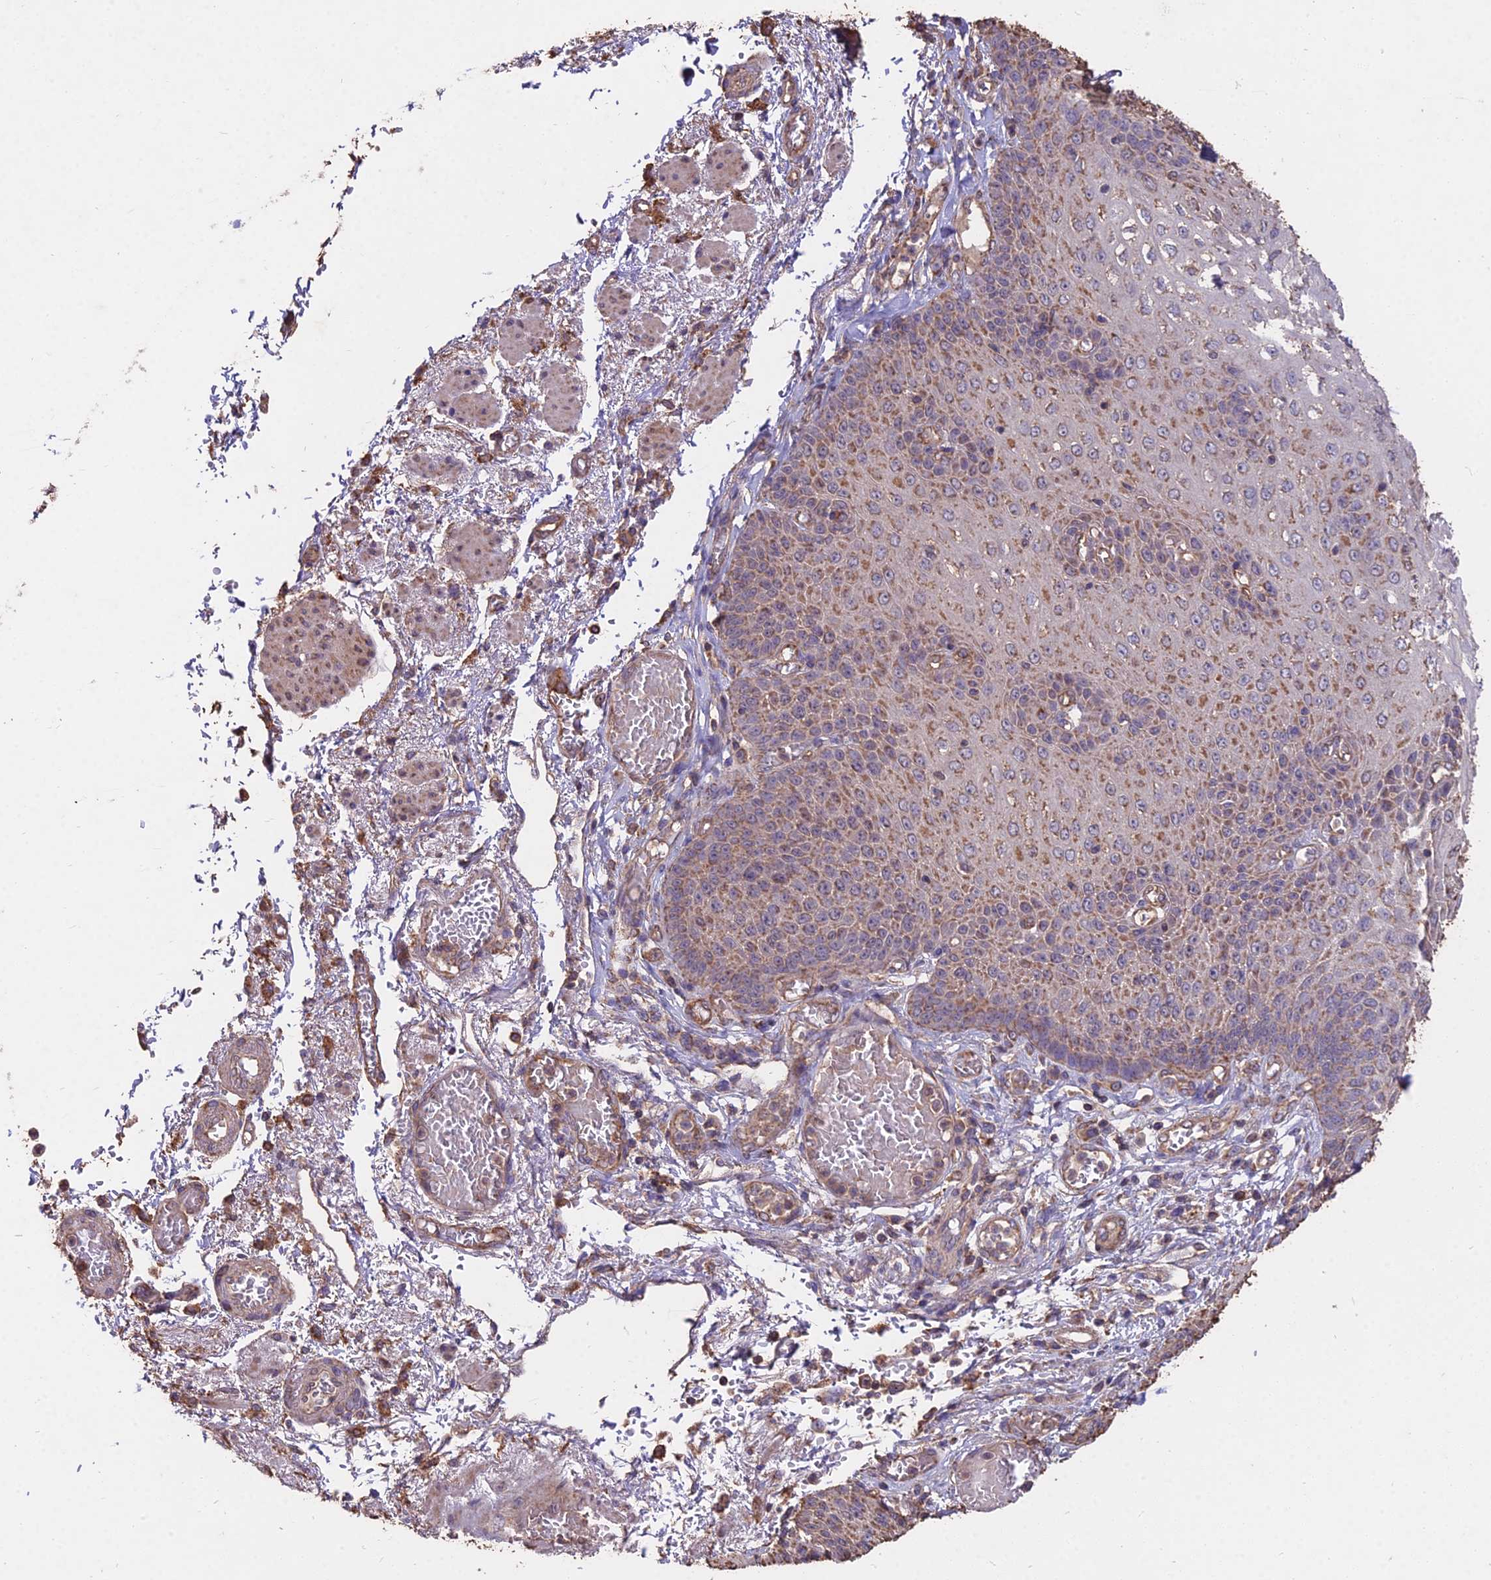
{"staining": {"intensity": "moderate", "quantity": "25%-75%", "location": "cytoplasmic/membranous"}, "tissue": "esophagus", "cell_type": "Squamous epithelial cells", "image_type": "normal", "snomed": [{"axis": "morphology", "description": "Normal tissue, NOS"}, {"axis": "topography", "description": "Esophagus"}], "caption": "Esophagus stained with IHC exhibits moderate cytoplasmic/membranous expression in about 25%-75% of squamous epithelial cells. (IHC, brightfield microscopy, high magnification).", "gene": "CEMIP2", "patient": {"sex": "male", "age": 81}}